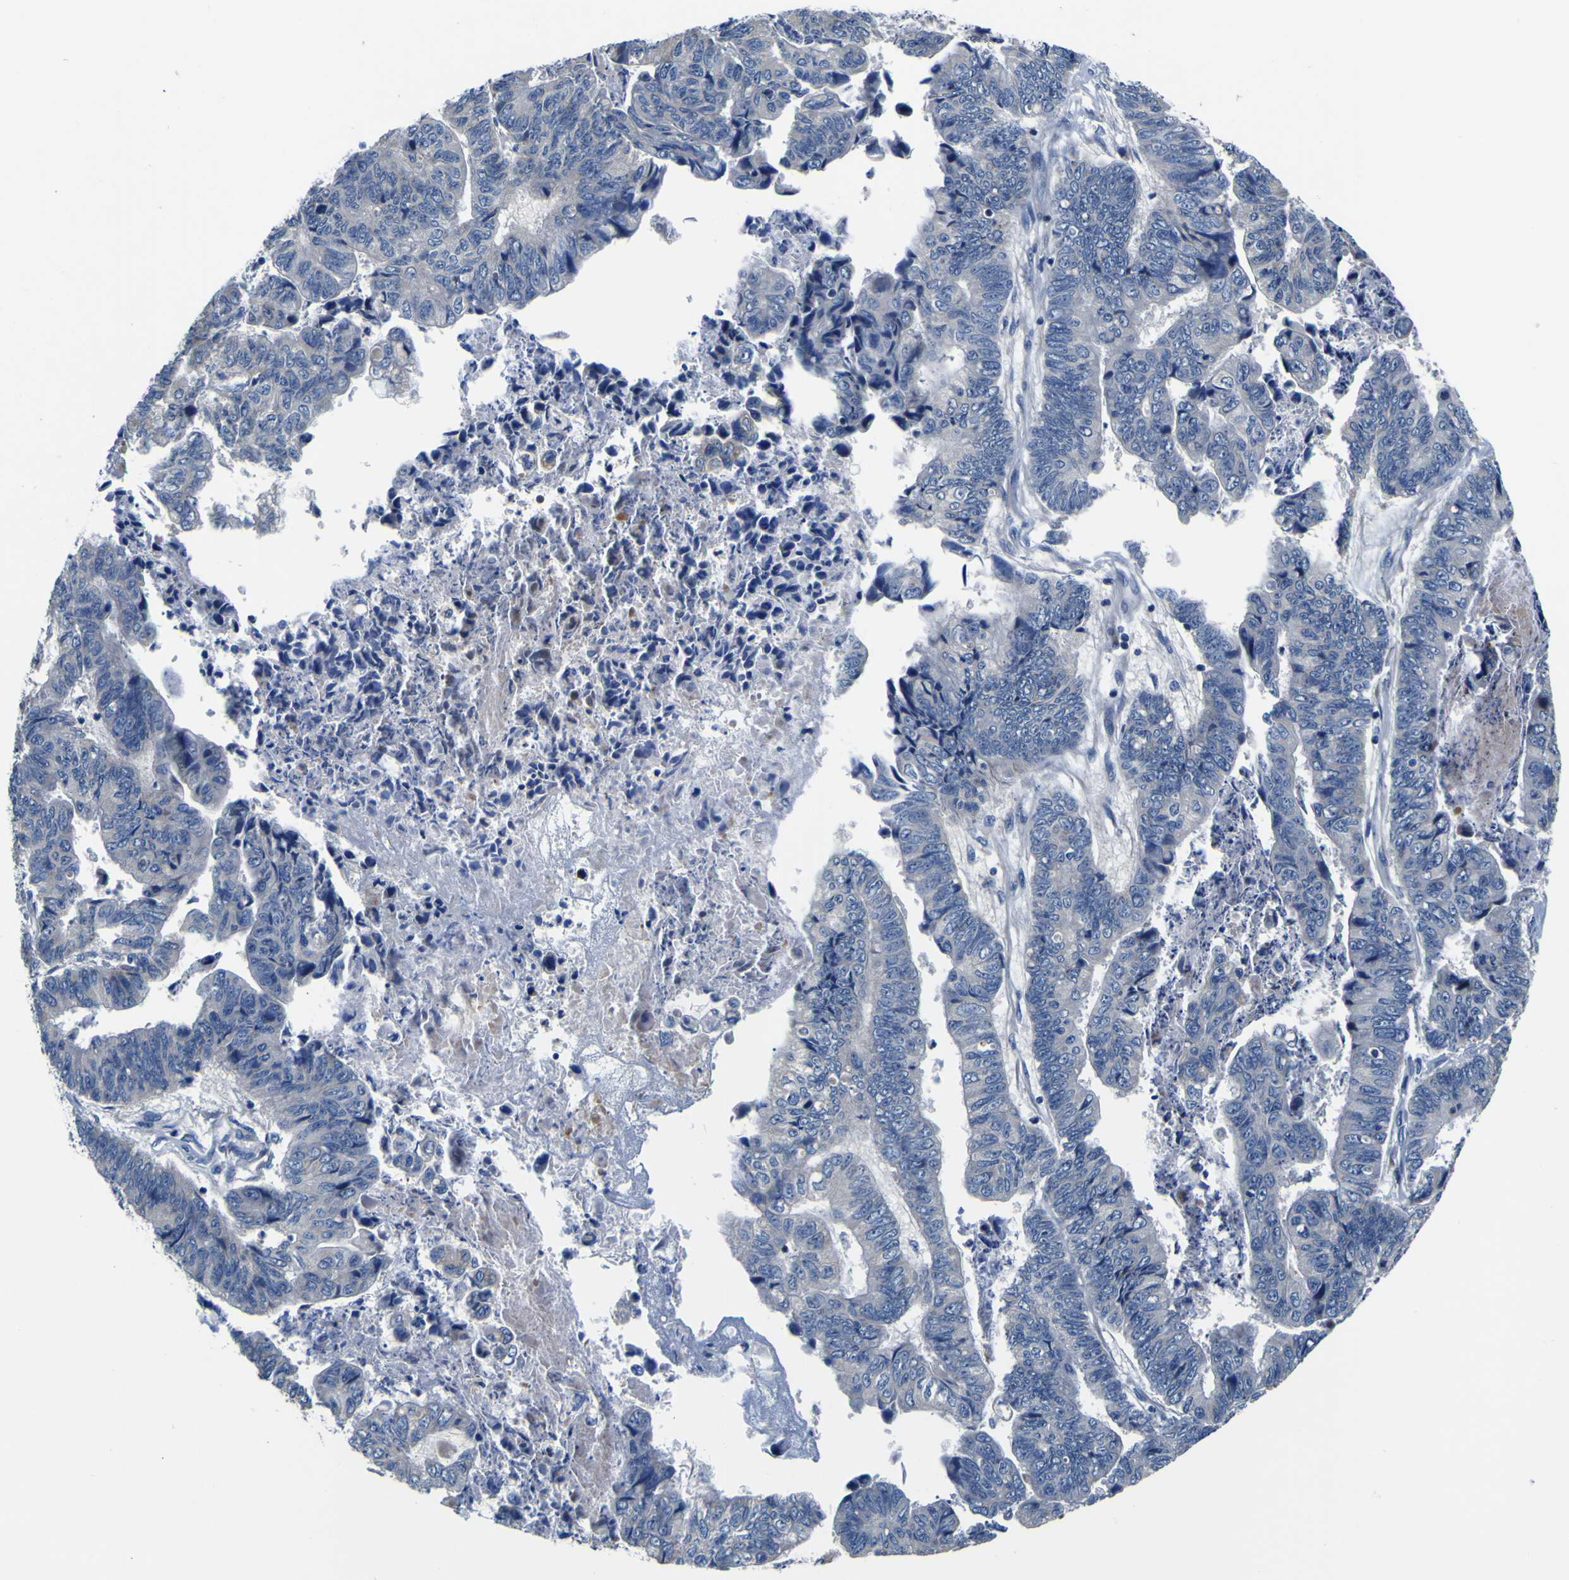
{"staining": {"intensity": "negative", "quantity": "none", "location": "none"}, "tissue": "stomach cancer", "cell_type": "Tumor cells", "image_type": "cancer", "snomed": [{"axis": "morphology", "description": "Adenocarcinoma, NOS"}, {"axis": "topography", "description": "Stomach, lower"}], "caption": "An immunohistochemistry micrograph of stomach cancer (adenocarcinoma) is shown. There is no staining in tumor cells of stomach cancer (adenocarcinoma). (DAB immunohistochemistry (IHC), high magnification).", "gene": "AGAP3", "patient": {"sex": "male", "age": 77}}